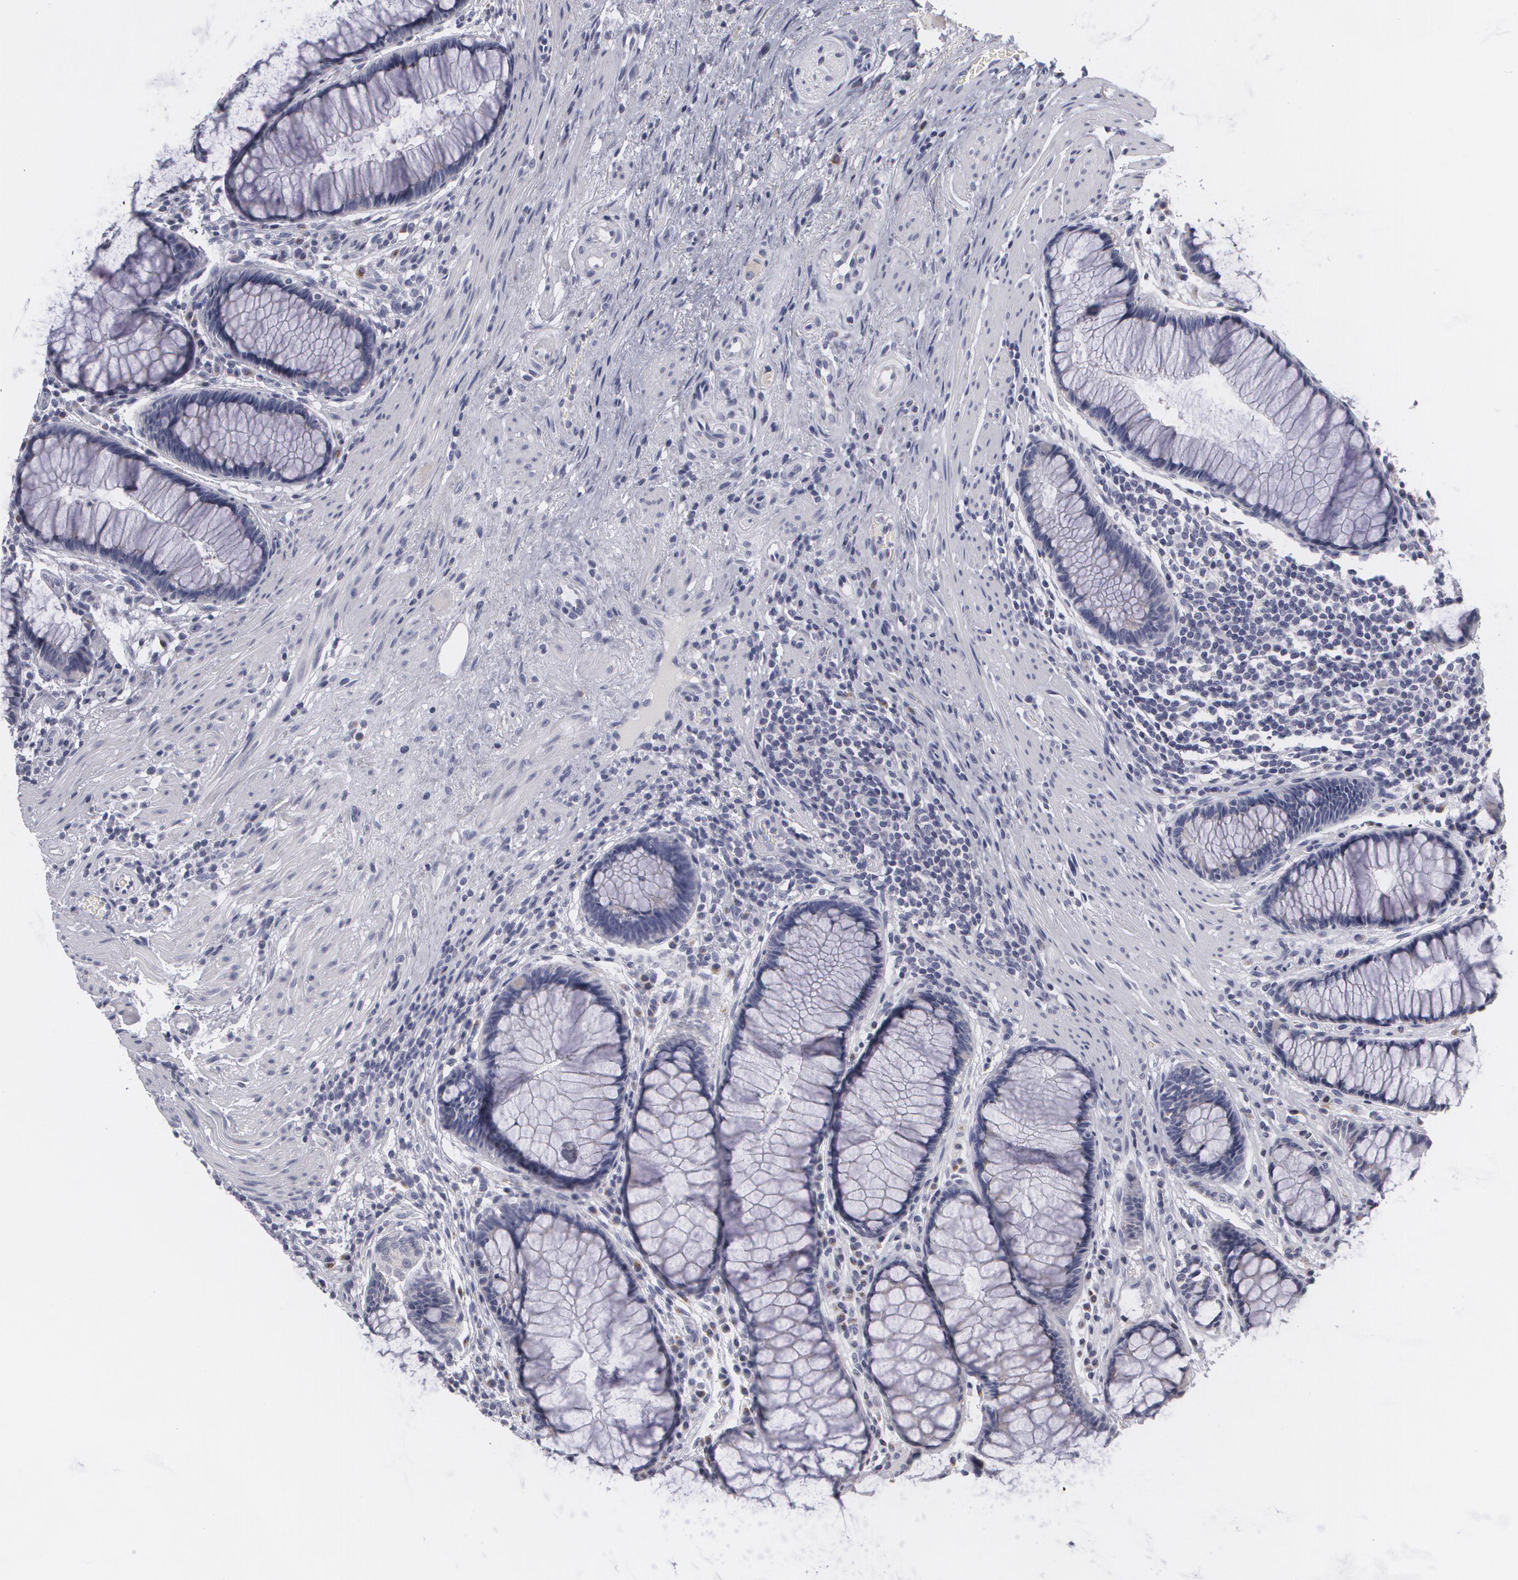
{"staining": {"intensity": "negative", "quantity": "none", "location": "none"}, "tissue": "rectum", "cell_type": "Glandular cells", "image_type": "normal", "snomed": [{"axis": "morphology", "description": "Normal tissue, NOS"}, {"axis": "topography", "description": "Rectum"}], "caption": "DAB immunohistochemical staining of unremarkable rectum exhibits no significant expression in glandular cells.", "gene": "MBNL3", "patient": {"sex": "male", "age": 77}}